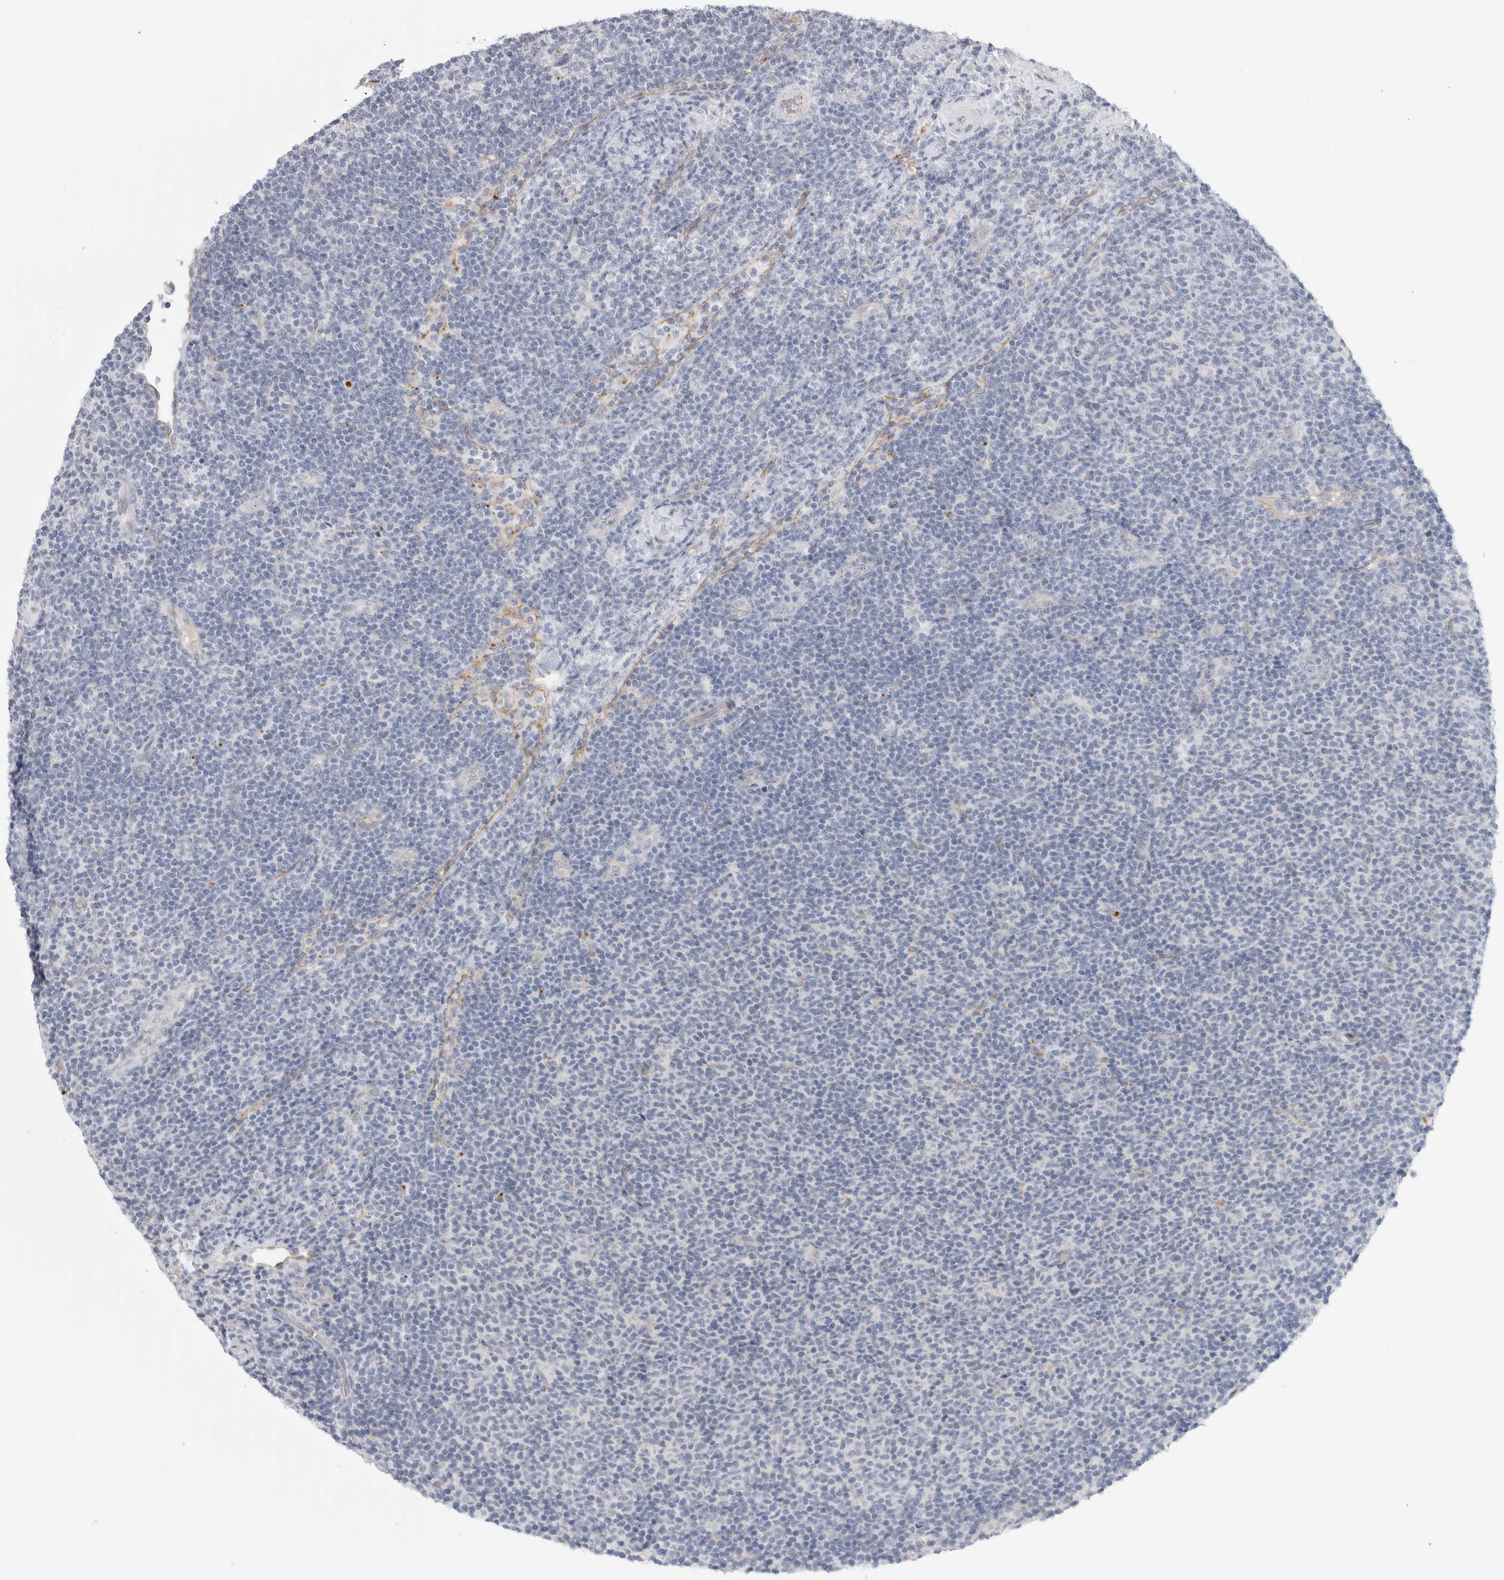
{"staining": {"intensity": "negative", "quantity": "none", "location": "none"}, "tissue": "lymphoma", "cell_type": "Tumor cells", "image_type": "cancer", "snomed": [{"axis": "morphology", "description": "Malignant lymphoma, non-Hodgkin's type, Low grade"}, {"axis": "topography", "description": "Lymph node"}], "caption": "Immunohistochemistry of lymphoma shows no expression in tumor cells.", "gene": "ANKMY1", "patient": {"sex": "male", "age": 66}}